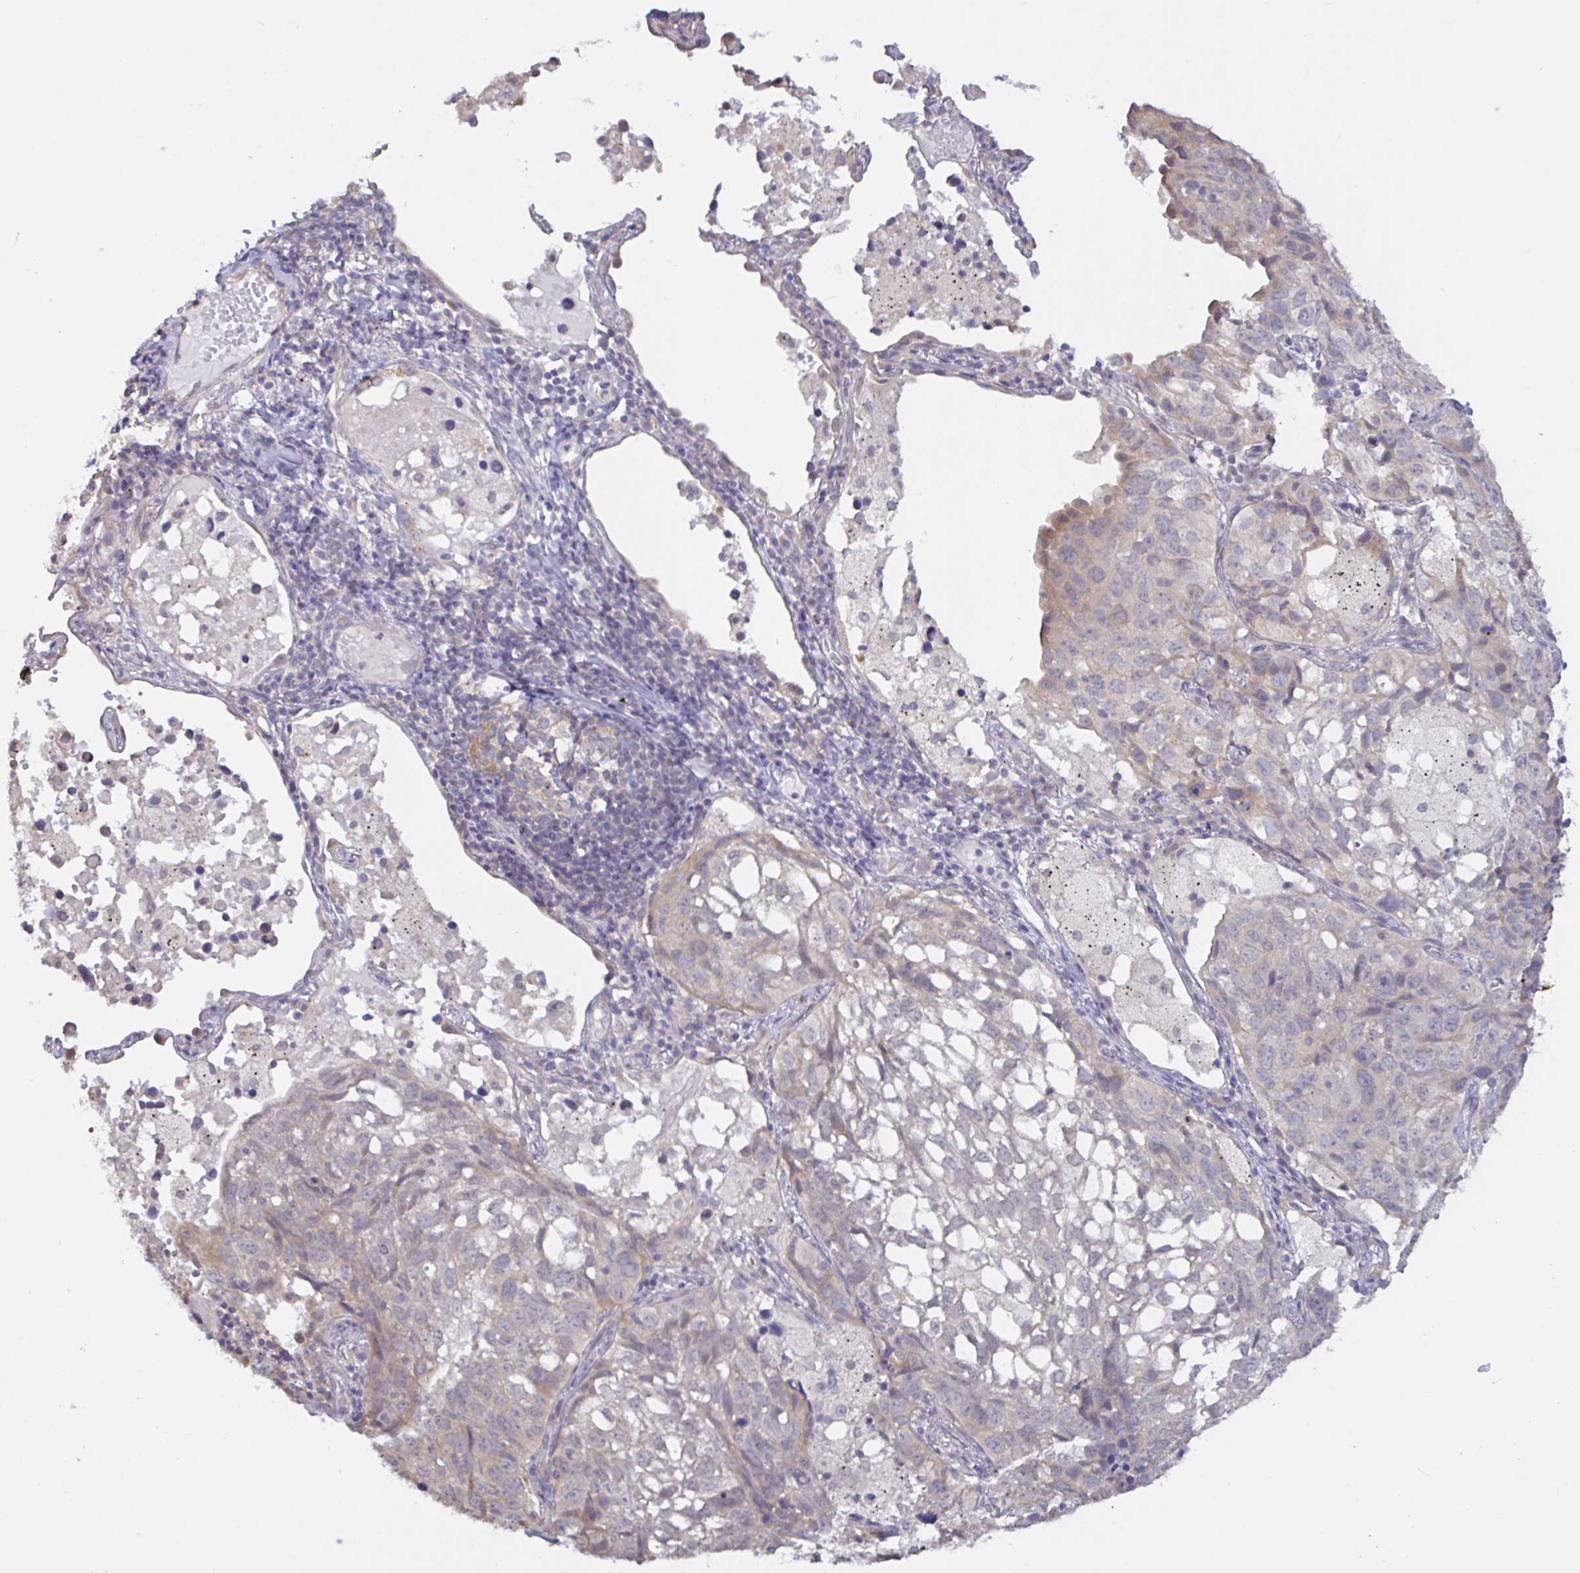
{"staining": {"intensity": "weak", "quantity": "<25%", "location": "cytoplasmic/membranous"}, "tissue": "lung cancer", "cell_type": "Tumor cells", "image_type": "cancer", "snomed": [{"axis": "morphology", "description": "Squamous cell carcinoma, NOS"}, {"axis": "topography", "description": "Lung"}], "caption": "Tumor cells are negative for protein expression in human lung cancer.", "gene": "HYPK", "patient": {"sex": "male", "age": 60}}